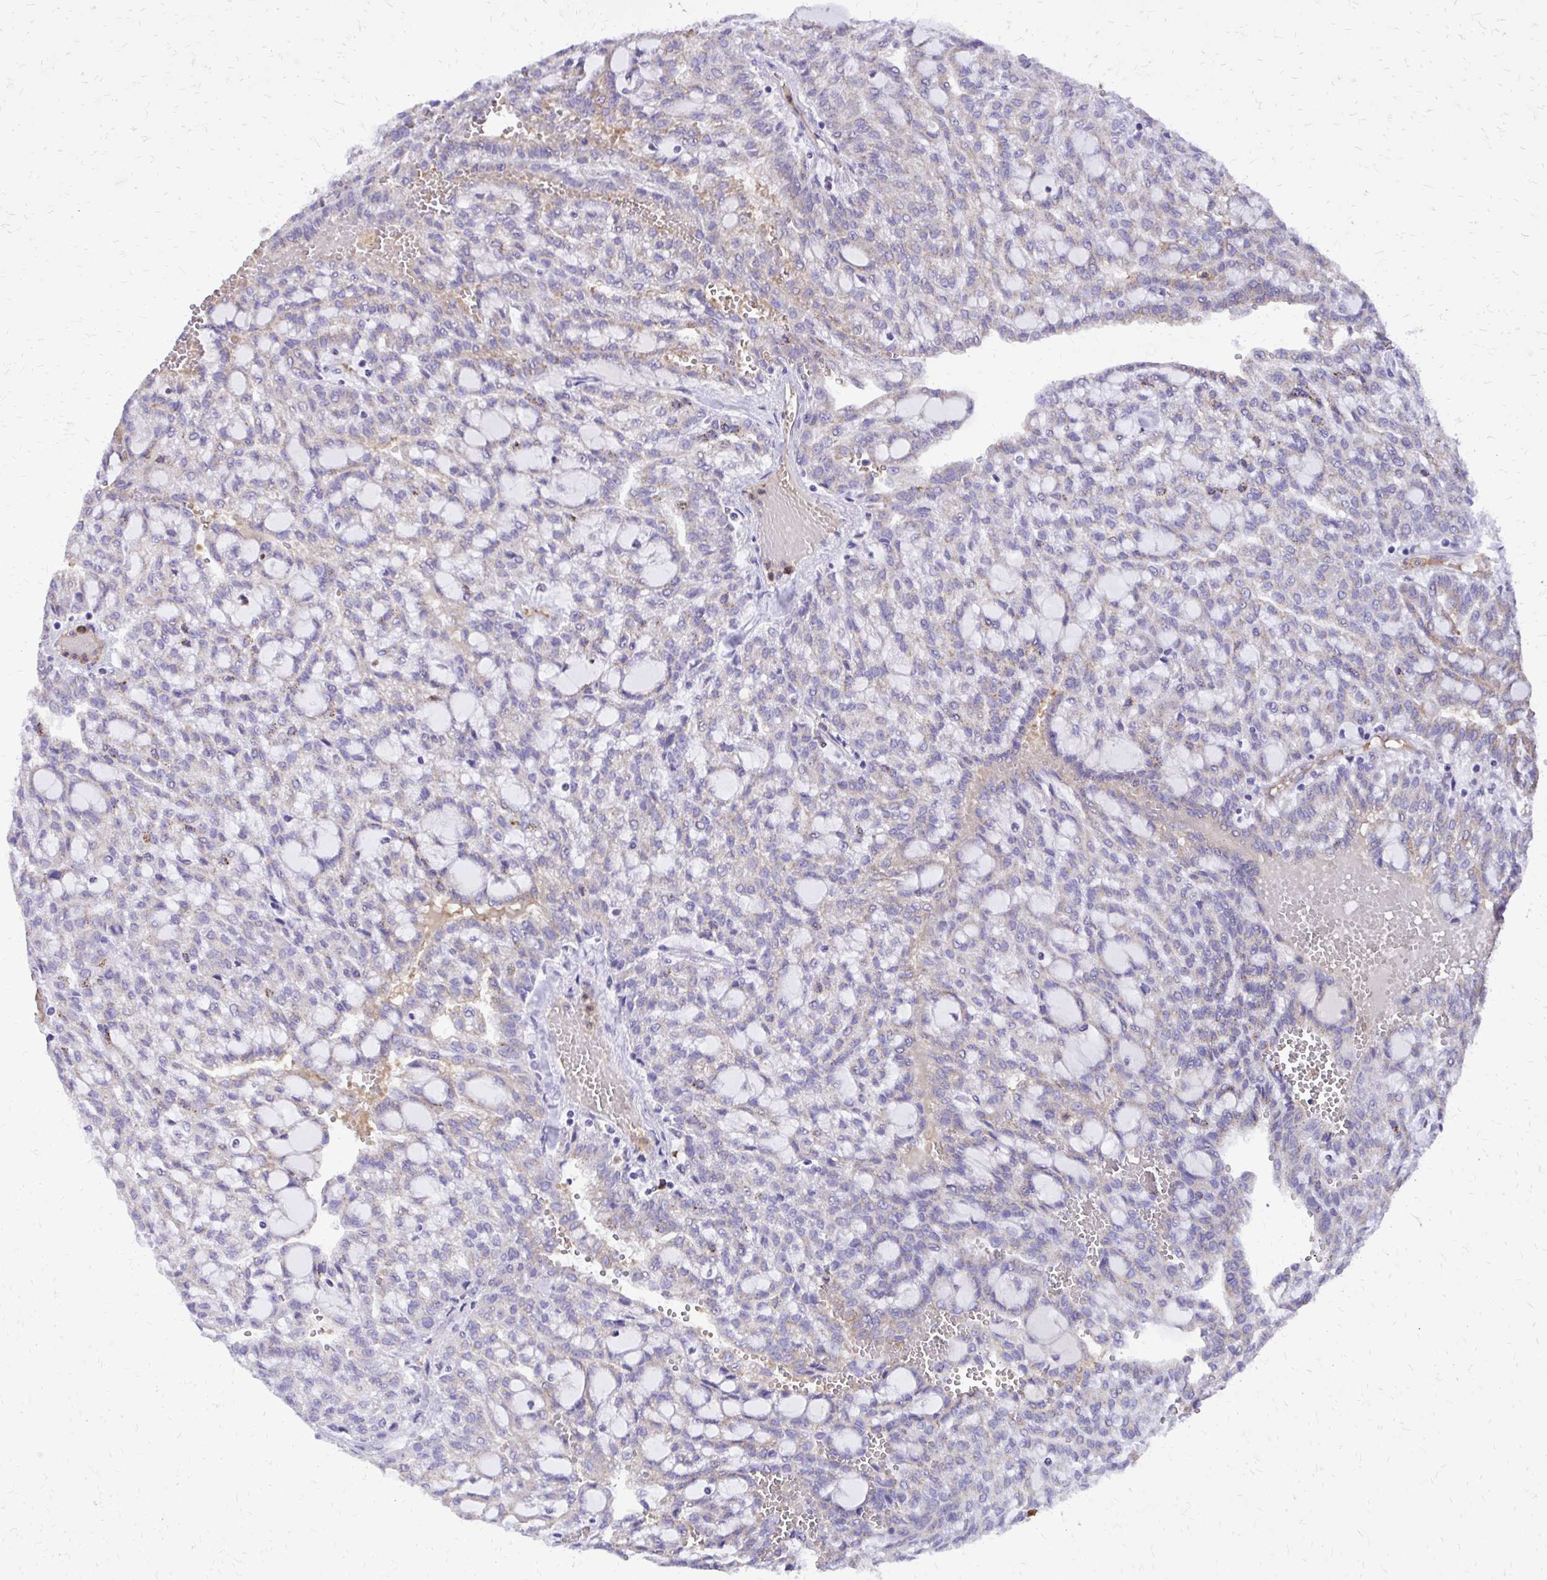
{"staining": {"intensity": "negative", "quantity": "none", "location": "none"}, "tissue": "renal cancer", "cell_type": "Tumor cells", "image_type": "cancer", "snomed": [{"axis": "morphology", "description": "Adenocarcinoma, NOS"}, {"axis": "topography", "description": "Kidney"}], "caption": "IHC of human renal cancer demonstrates no expression in tumor cells. (Brightfield microscopy of DAB (3,3'-diaminobenzidine) immunohistochemistry at high magnification).", "gene": "CAT", "patient": {"sex": "male", "age": 63}}